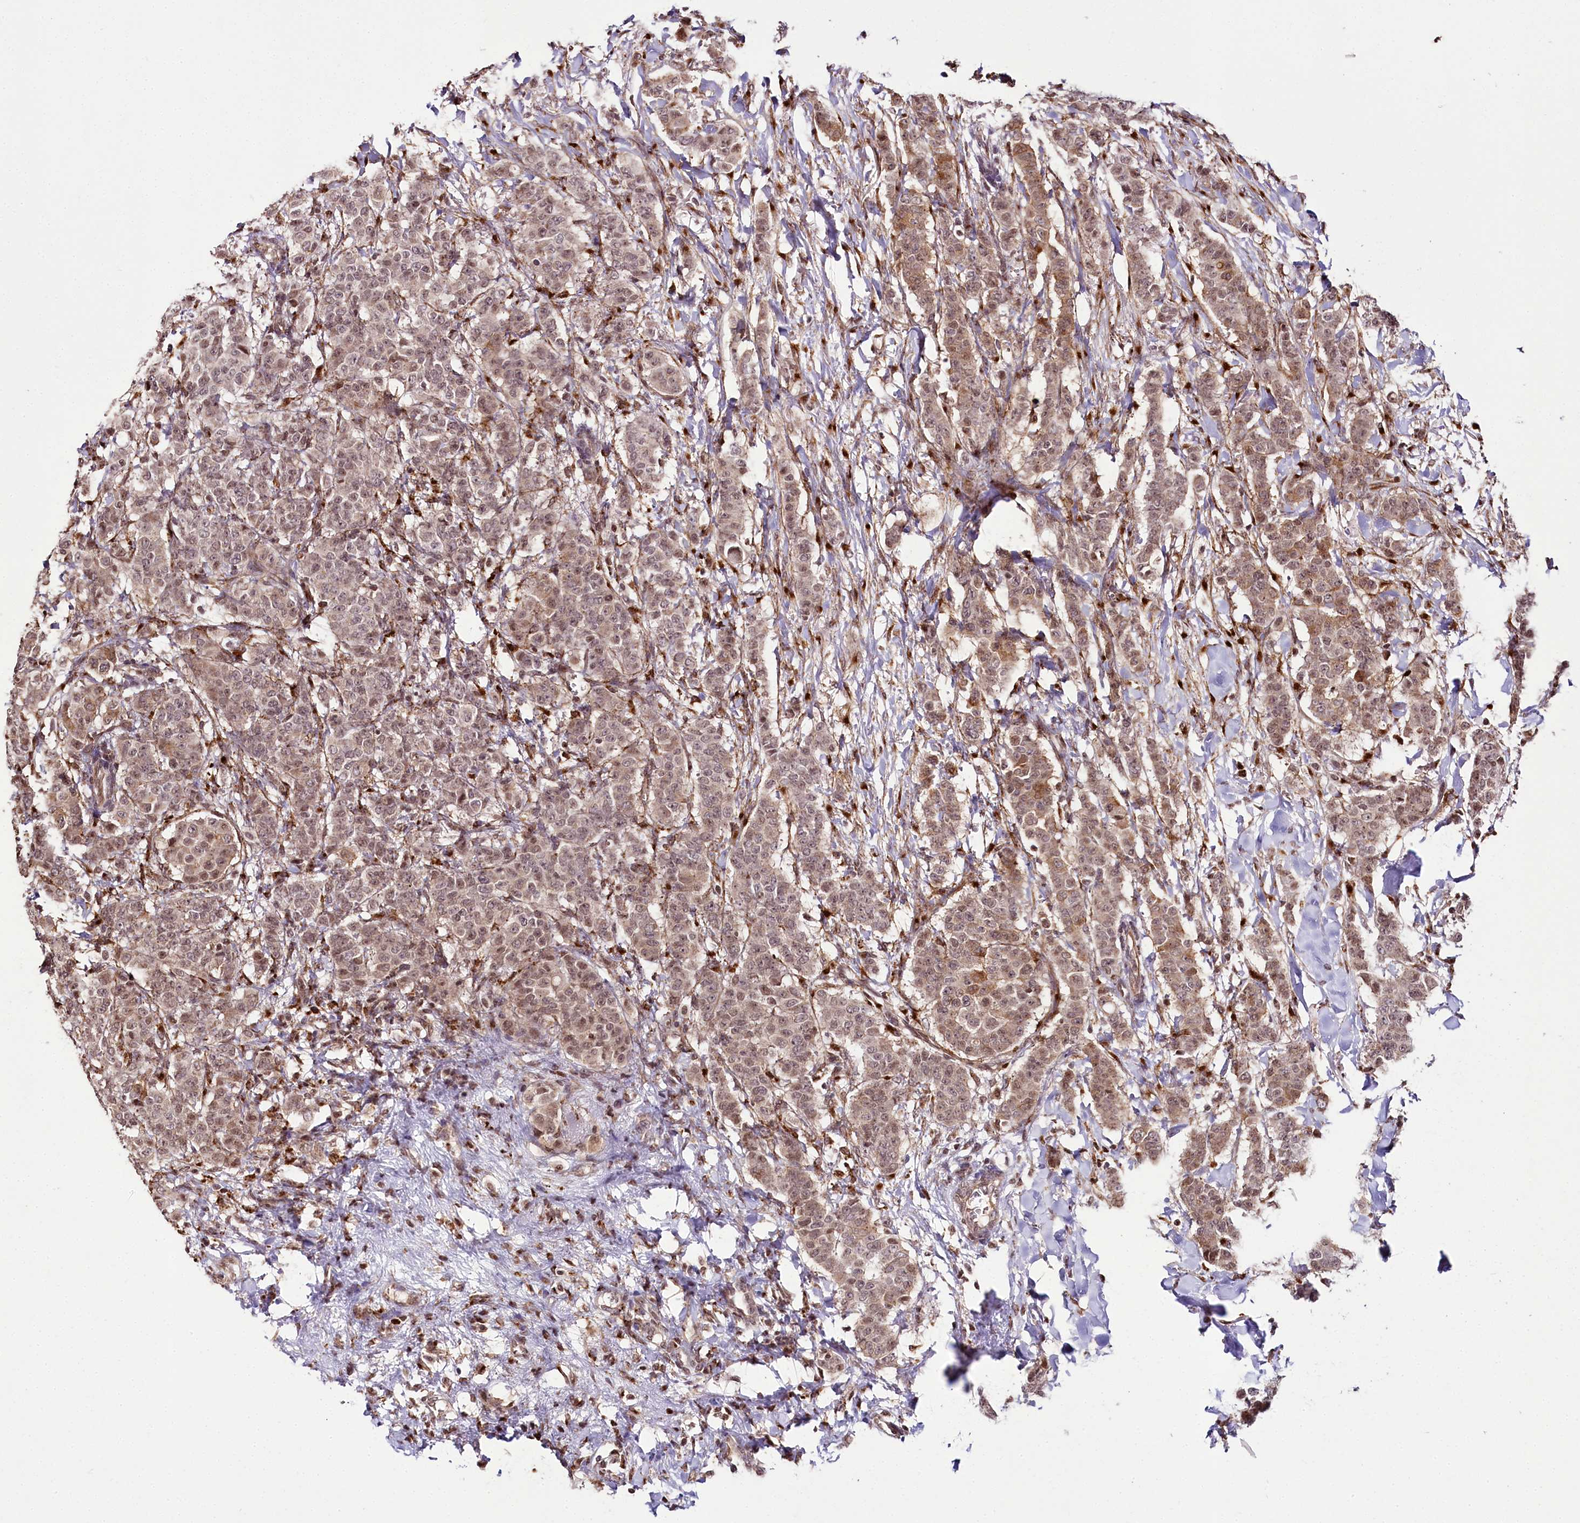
{"staining": {"intensity": "moderate", "quantity": ">75%", "location": "cytoplasmic/membranous,nuclear"}, "tissue": "breast cancer", "cell_type": "Tumor cells", "image_type": "cancer", "snomed": [{"axis": "morphology", "description": "Duct carcinoma"}, {"axis": "topography", "description": "Breast"}], "caption": "Human breast cancer (infiltrating ductal carcinoma) stained for a protein (brown) displays moderate cytoplasmic/membranous and nuclear positive positivity in approximately >75% of tumor cells.", "gene": "HOXC8", "patient": {"sex": "female", "age": 40}}